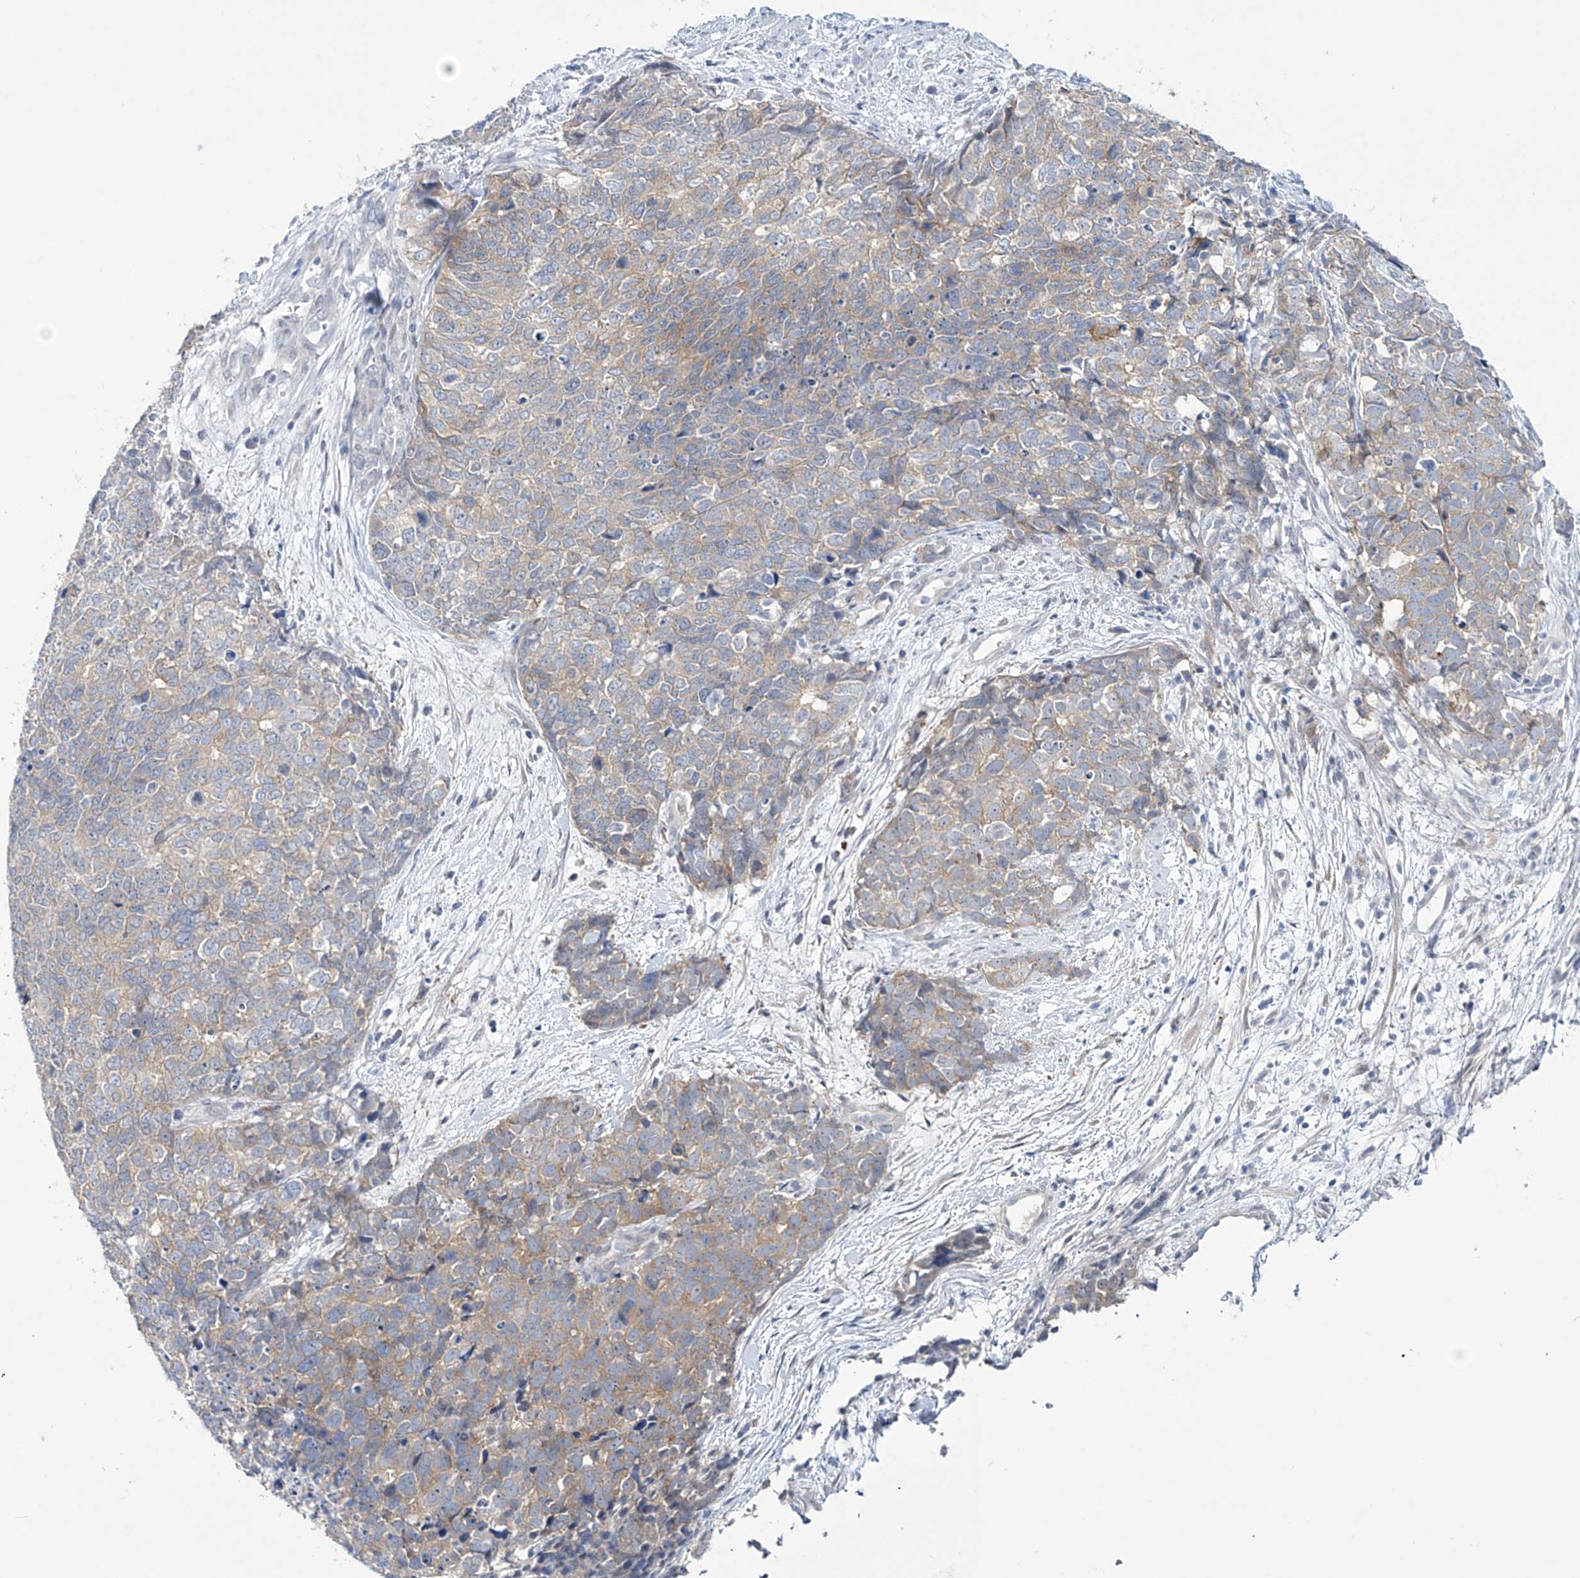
{"staining": {"intensity": "weak", "quantity": ">75%", "location": "cytoplasmic/membranous"}, "tissue": "cervical cancer", "cell_type": "Tumor cells", "image_type": "cancer", "snomed": [{"axis": "morphology", "description": "Squamous cell carcinoma, NOS"}, {"axis": "topography", "description": "Cervix"}], "caption": "Cervical cancer stained with immunohistochemistry exhibits weak cytoplasmic/membranous positivity in about >75% of tumor cells.", "gene": "TRIM60", "patient": {"sex": "female", "age": 63}}